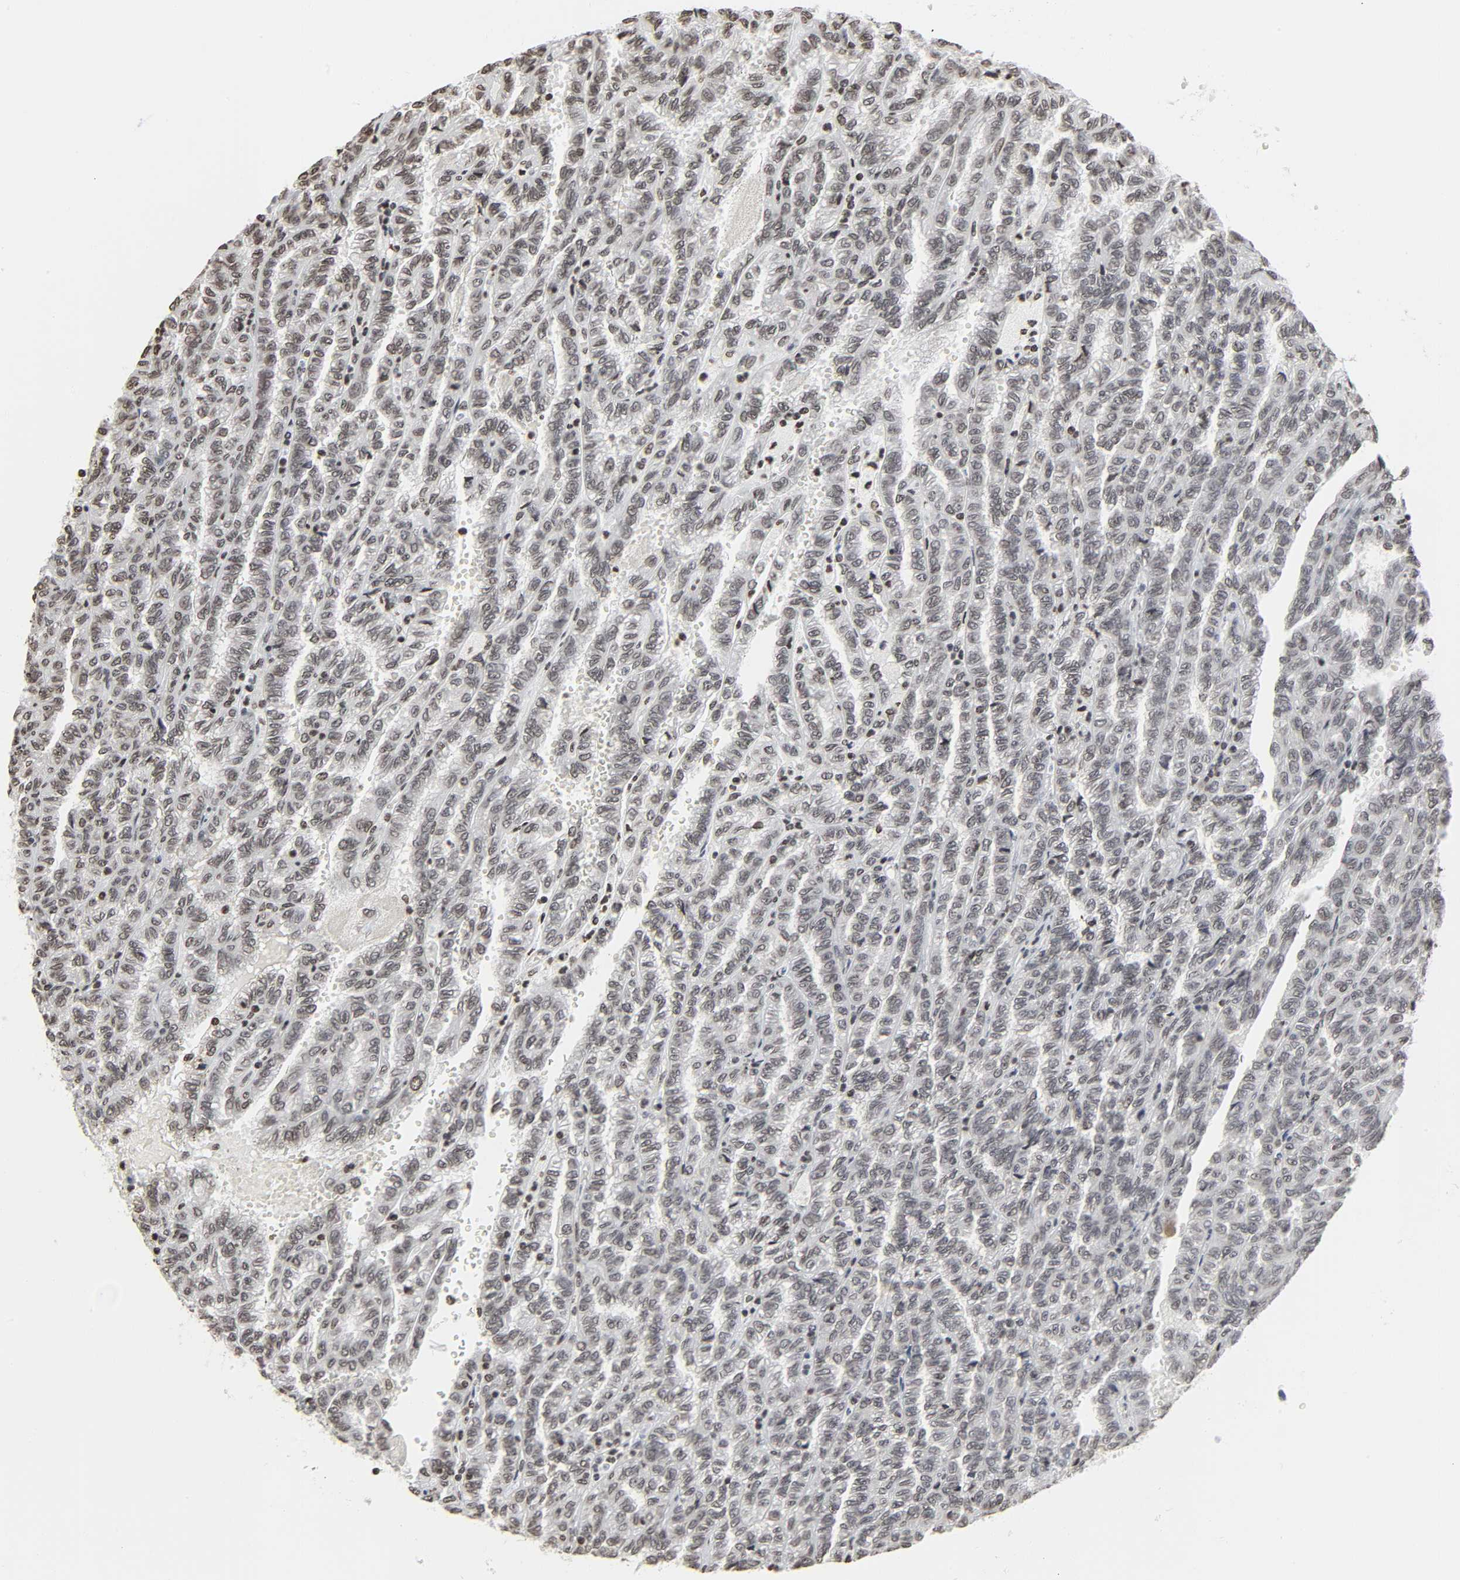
{"staining": {"intensity": "weak", "quantity": ">75%", "location": "nuclear"}, "tissue": "renal cancer", "cell_type": "Tumor cells", "image_type": "cancer", "snomed": [{"axis": "morphology", "description": "Inflammation, NOS"}, {"axis": "morphology", "description": "Adenocarcinoma, NOS"}, {"axis": "topography", "description": "Kidney"}], "caption": "Immunohistochemistry (IHC) photomicrograph of neoplastic tissue: adenocarcinoma (renal) stained using IHC reveals low levels of weak protein expression localized specifically in the nuclear of tumor cells, appearing as a nuclear brown color.", "gene": "ELAVL1", "patient": {"sex": "male", "age": 68}}